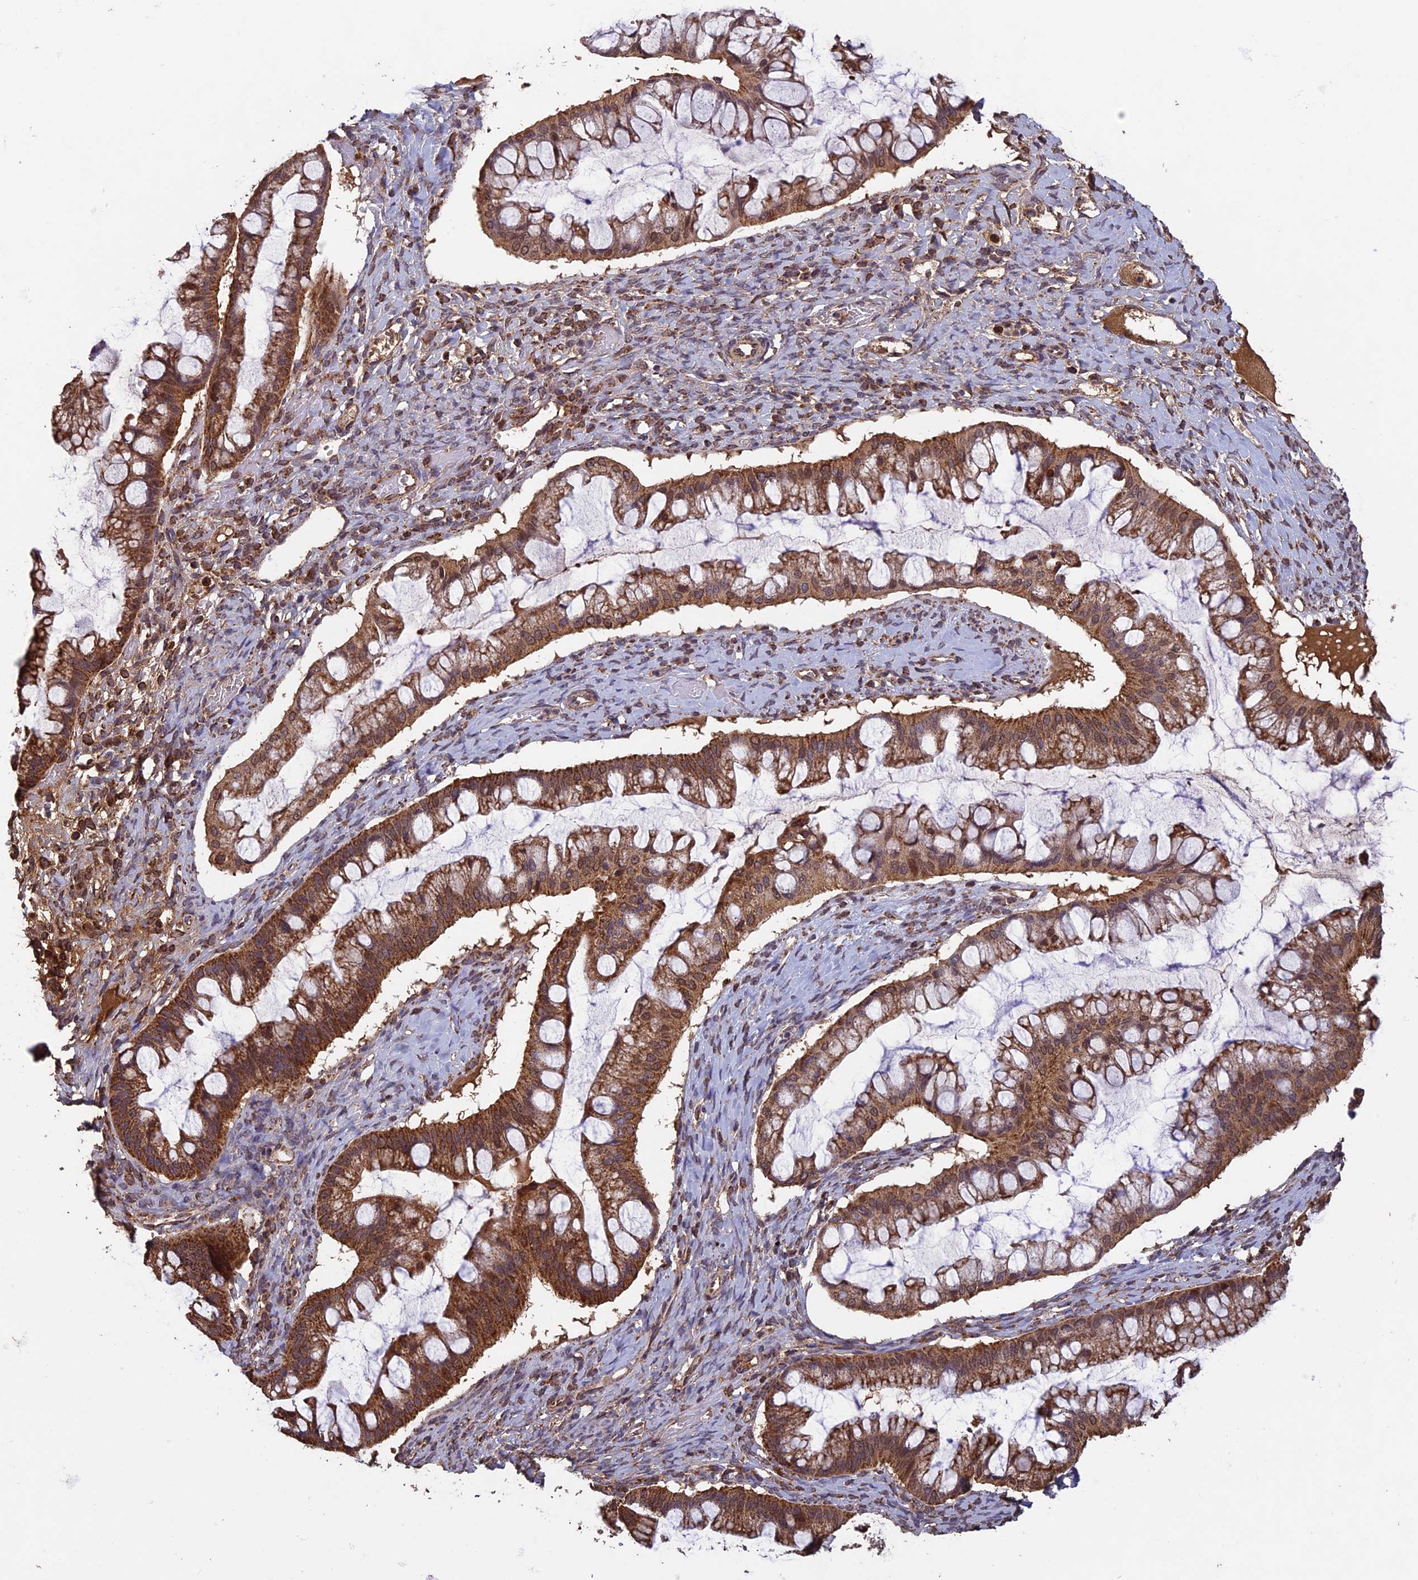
{"staining": {"intensity": "strong", "quantity": ">75%", "location": "cytoplasmic/membranous"}, "tissue": "ovarian cancer", "cell_type": "Tumor cells", "image_type": "cancer", "snomed": [{"axis": "morphology", "description": "Cystadenocarcinoma, mucinous, NOS"}, {"axis": "topography", "description": "Ovary"}], "caption": "Immunohistochemistry (IHC) (DAB) staining of human ovarian cancer (mucinous cystadenocarcinoma) reveals strong cytoplasmic/membranous protein staining in approximately >75% of tumor cells. The protein is shown in brown color, while the nuclei are stained blue.", "gene": "CCDC15", "patient": {"sex": "female", "age": 73}}